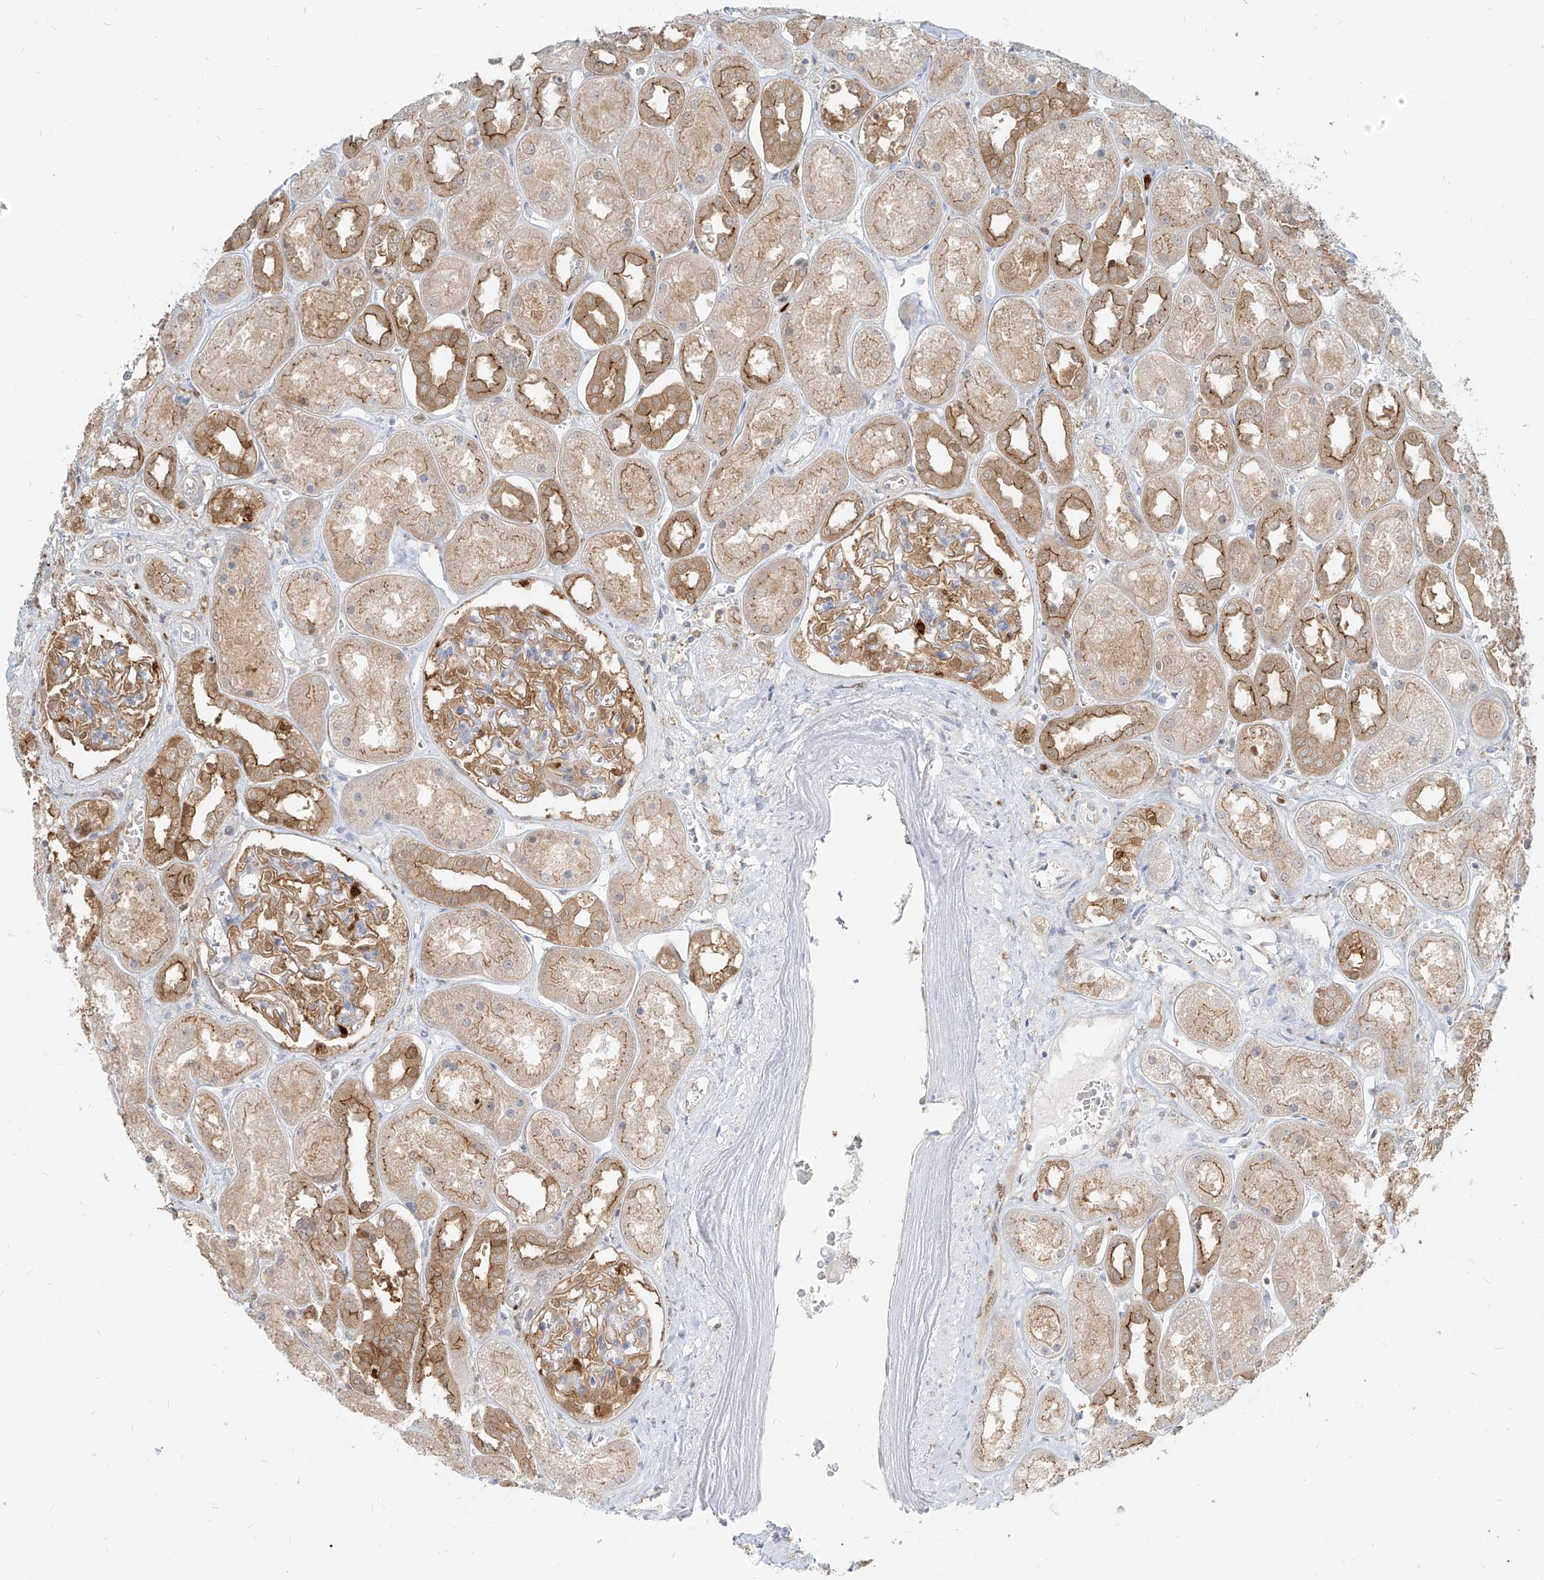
{"staining": {"intensity": "moderate", "quantity": ">75%", "location": "cytoplasmic/membranous"}, "tissue": "kidney", "cell_type": "Cells in glomeruli", "image_type": "normal", "snomed": [{"axis": "morphology", "description": "Normal tissue, NOS"}, {"axis": "topography", "description": "Kidney"}], "caption": "Protein staining shows moderate cytoplasmic/membranous positivity in about >75% of cells in glomeruli in normal kidney.", "gene": "PGD", "patient": {"sex": "male", "age": 70}}